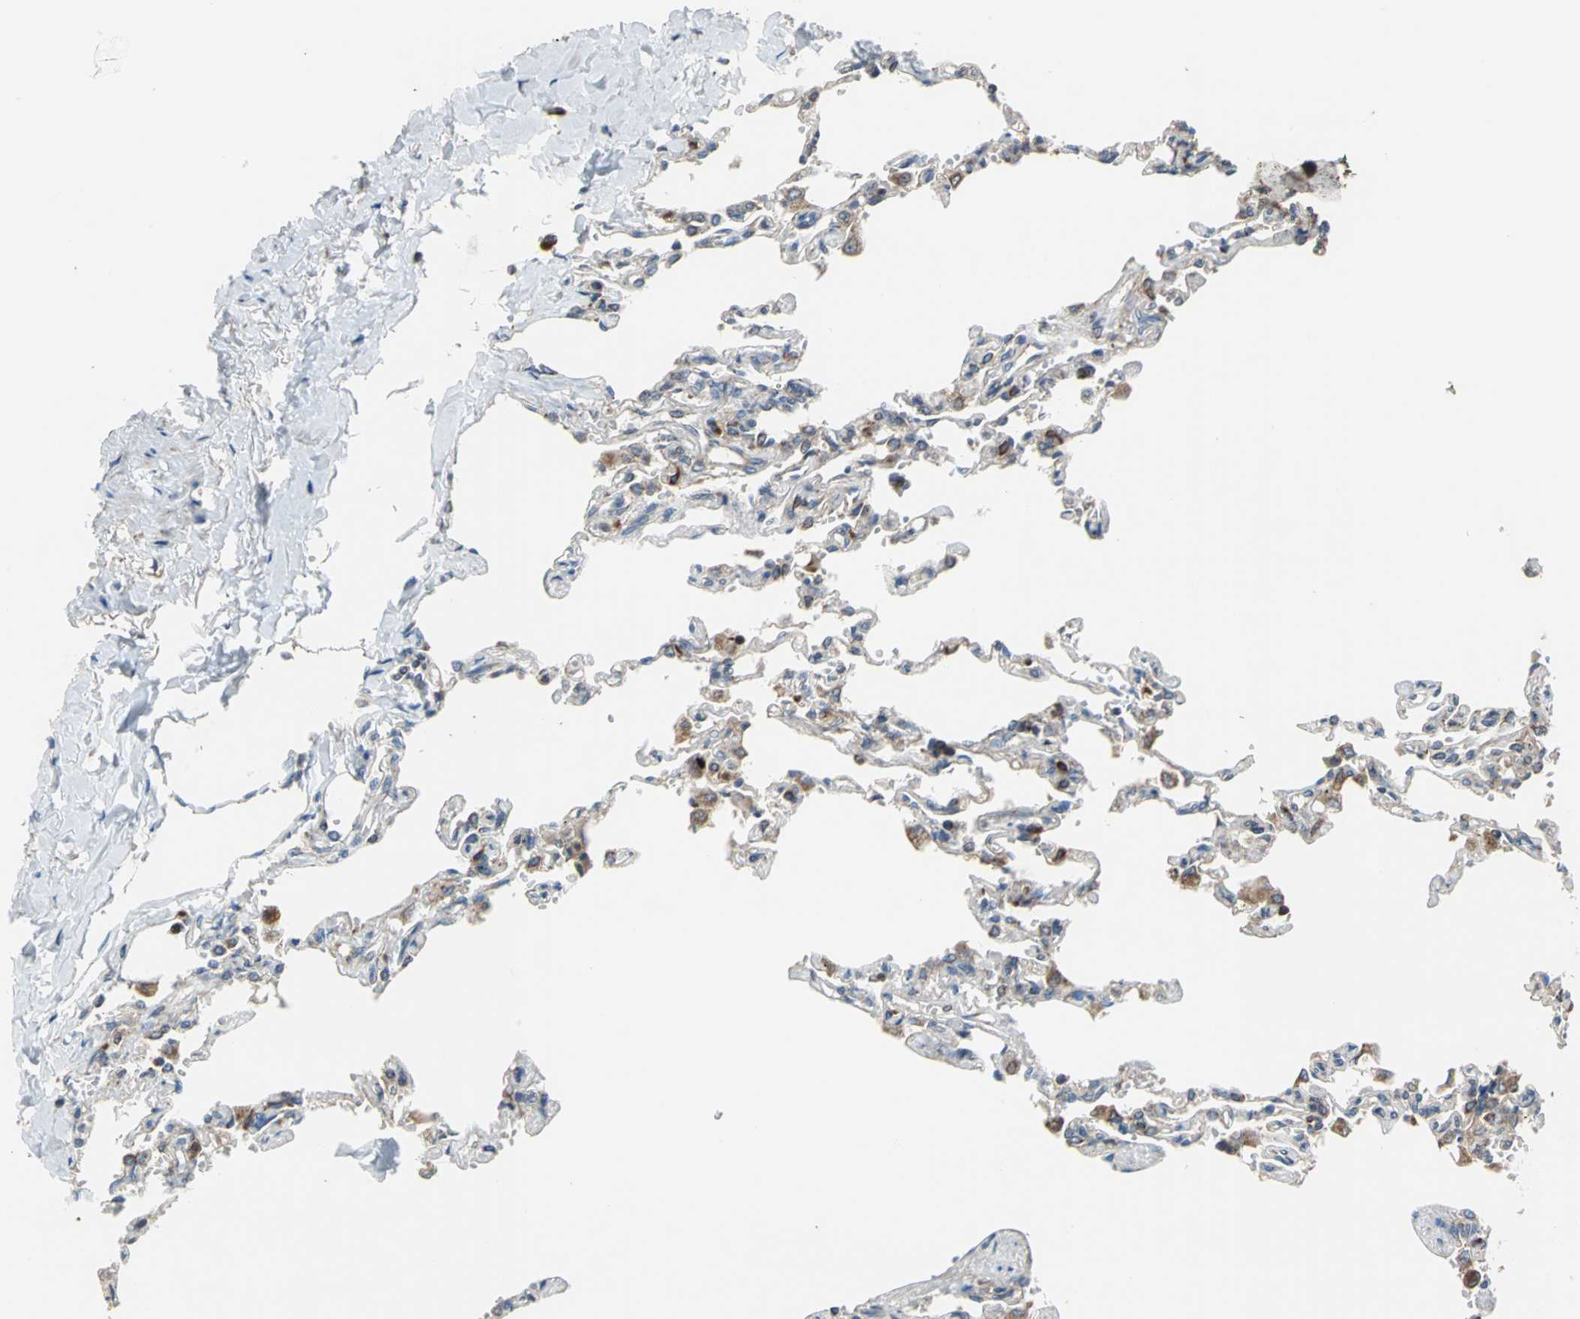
{"staining": {"intensity": "moderate", "quantity": "<25%", "location": "cytoplasmic/membranous"}, "tissue": "lung", "cell_type": "Alveolar cells", "image_type": "normal", "snomed": [{"axis": "morphology", "description": "Normal tissue, NOS"}, {"axis": "topography", "description": "Lung"}], "caption": "A brown stain labels moderate cytoplasmic/membranous staining of a protein in alveolar cells of normal human lung. (DAB IHC, brown staining for protein, blue staining for nuclei).", "gene": "TRAK1", "patient": {"sex": "male", "age": 21}}